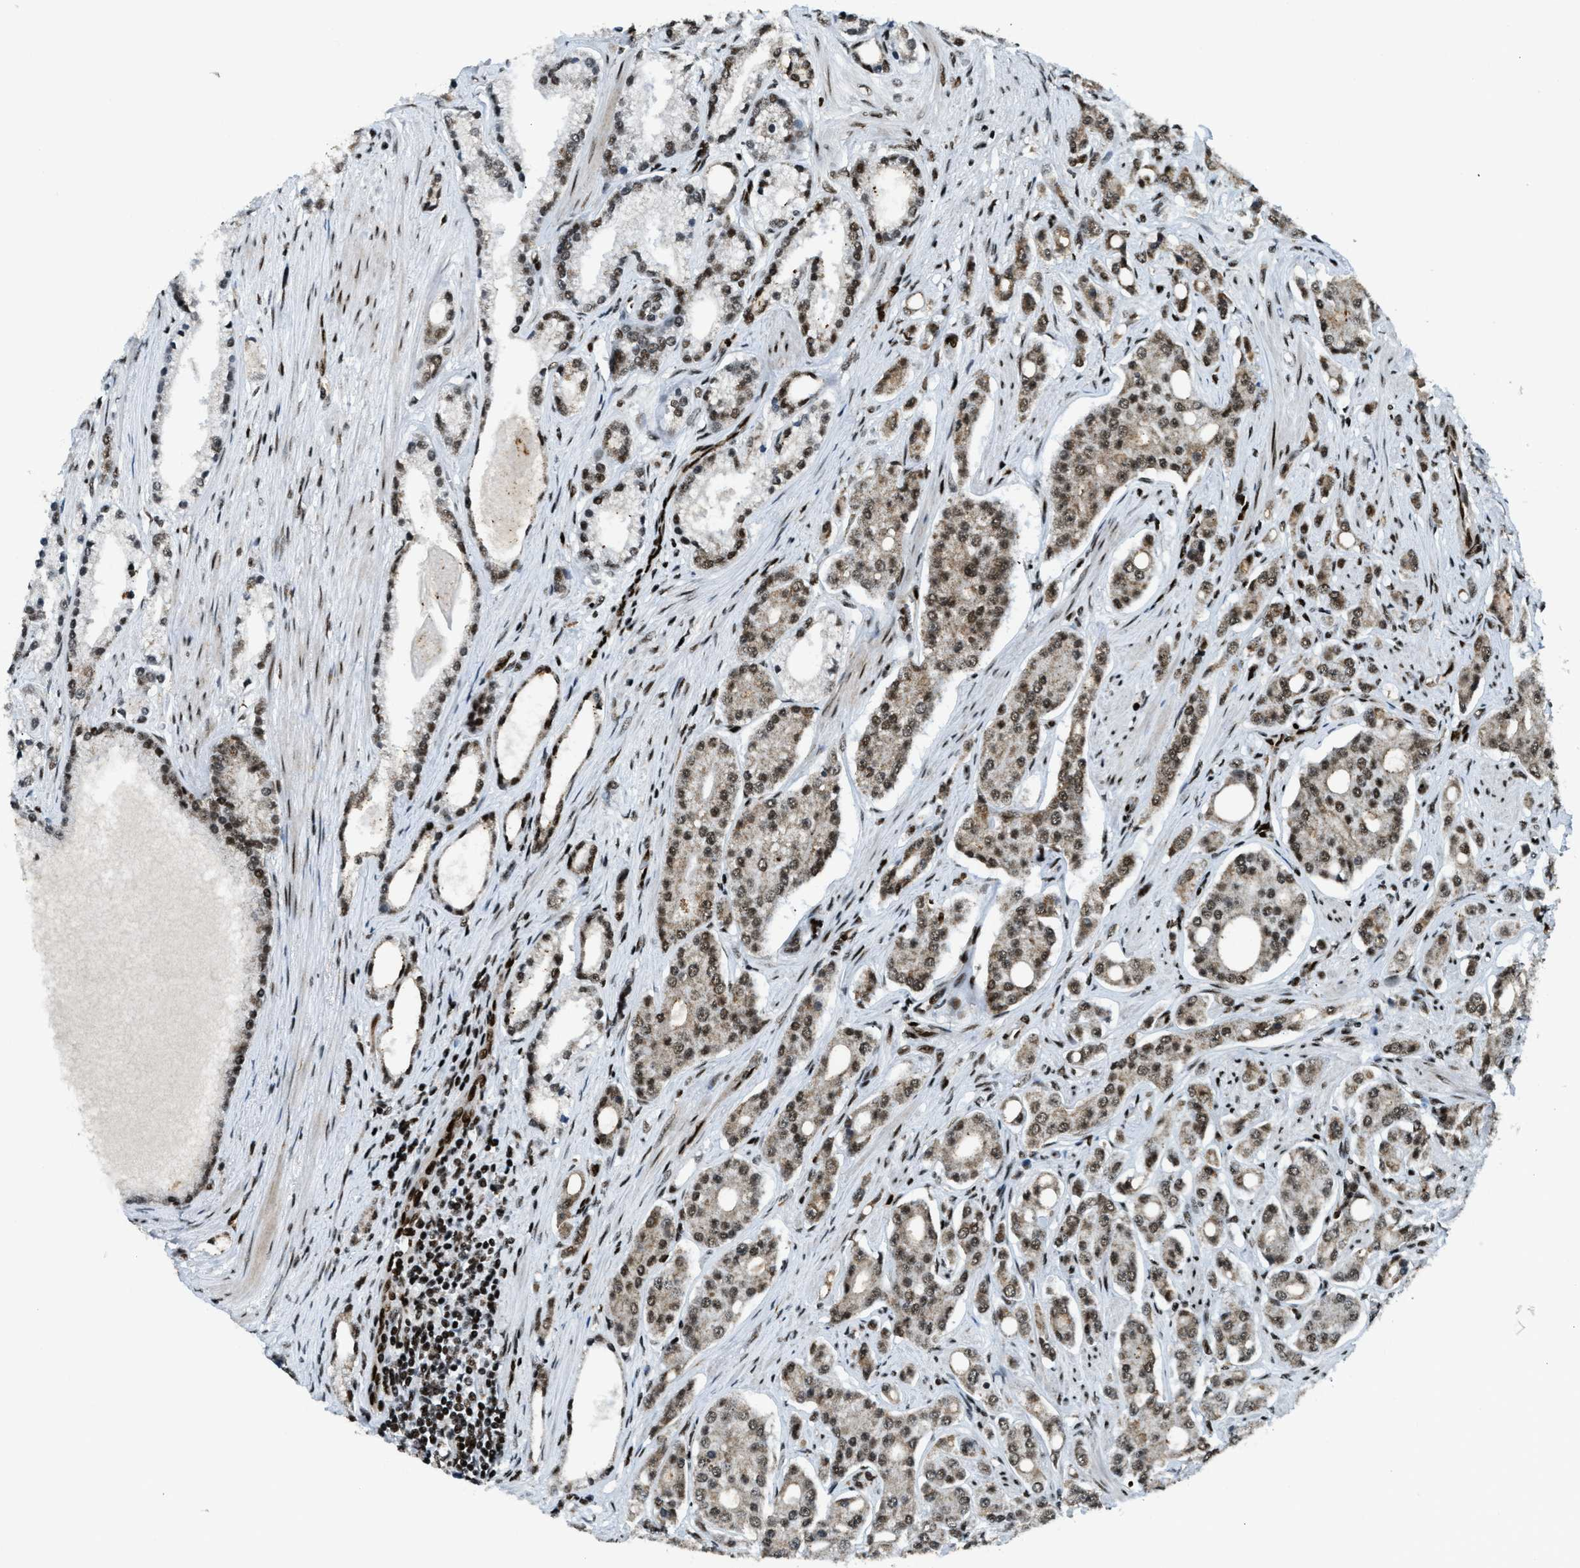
{"staining": {"intensity": "moderate", "quantity": ">75%", "location": "nuclear"}, "tissue": "prostate cancer", "cell_type": "Tumor cells", "image_type": "cancer", "snomed": [{"axis": "morphology", "description": "Adenocarcinoma, High grade"}, {"axis": "topography", "description": "Prostate"}], "caption": "Prostate cancer (high-grade adenocarcinoma) stained with immunohistochemistry (IHC) exhibits moderate nuclear positivity in approximately >75% of tumor cells. Ihc stains the protein of interest in brown and the nuclei are stained blue.", "gene": "GABPB1", "patient": {"sex": "male", "age": 71}}